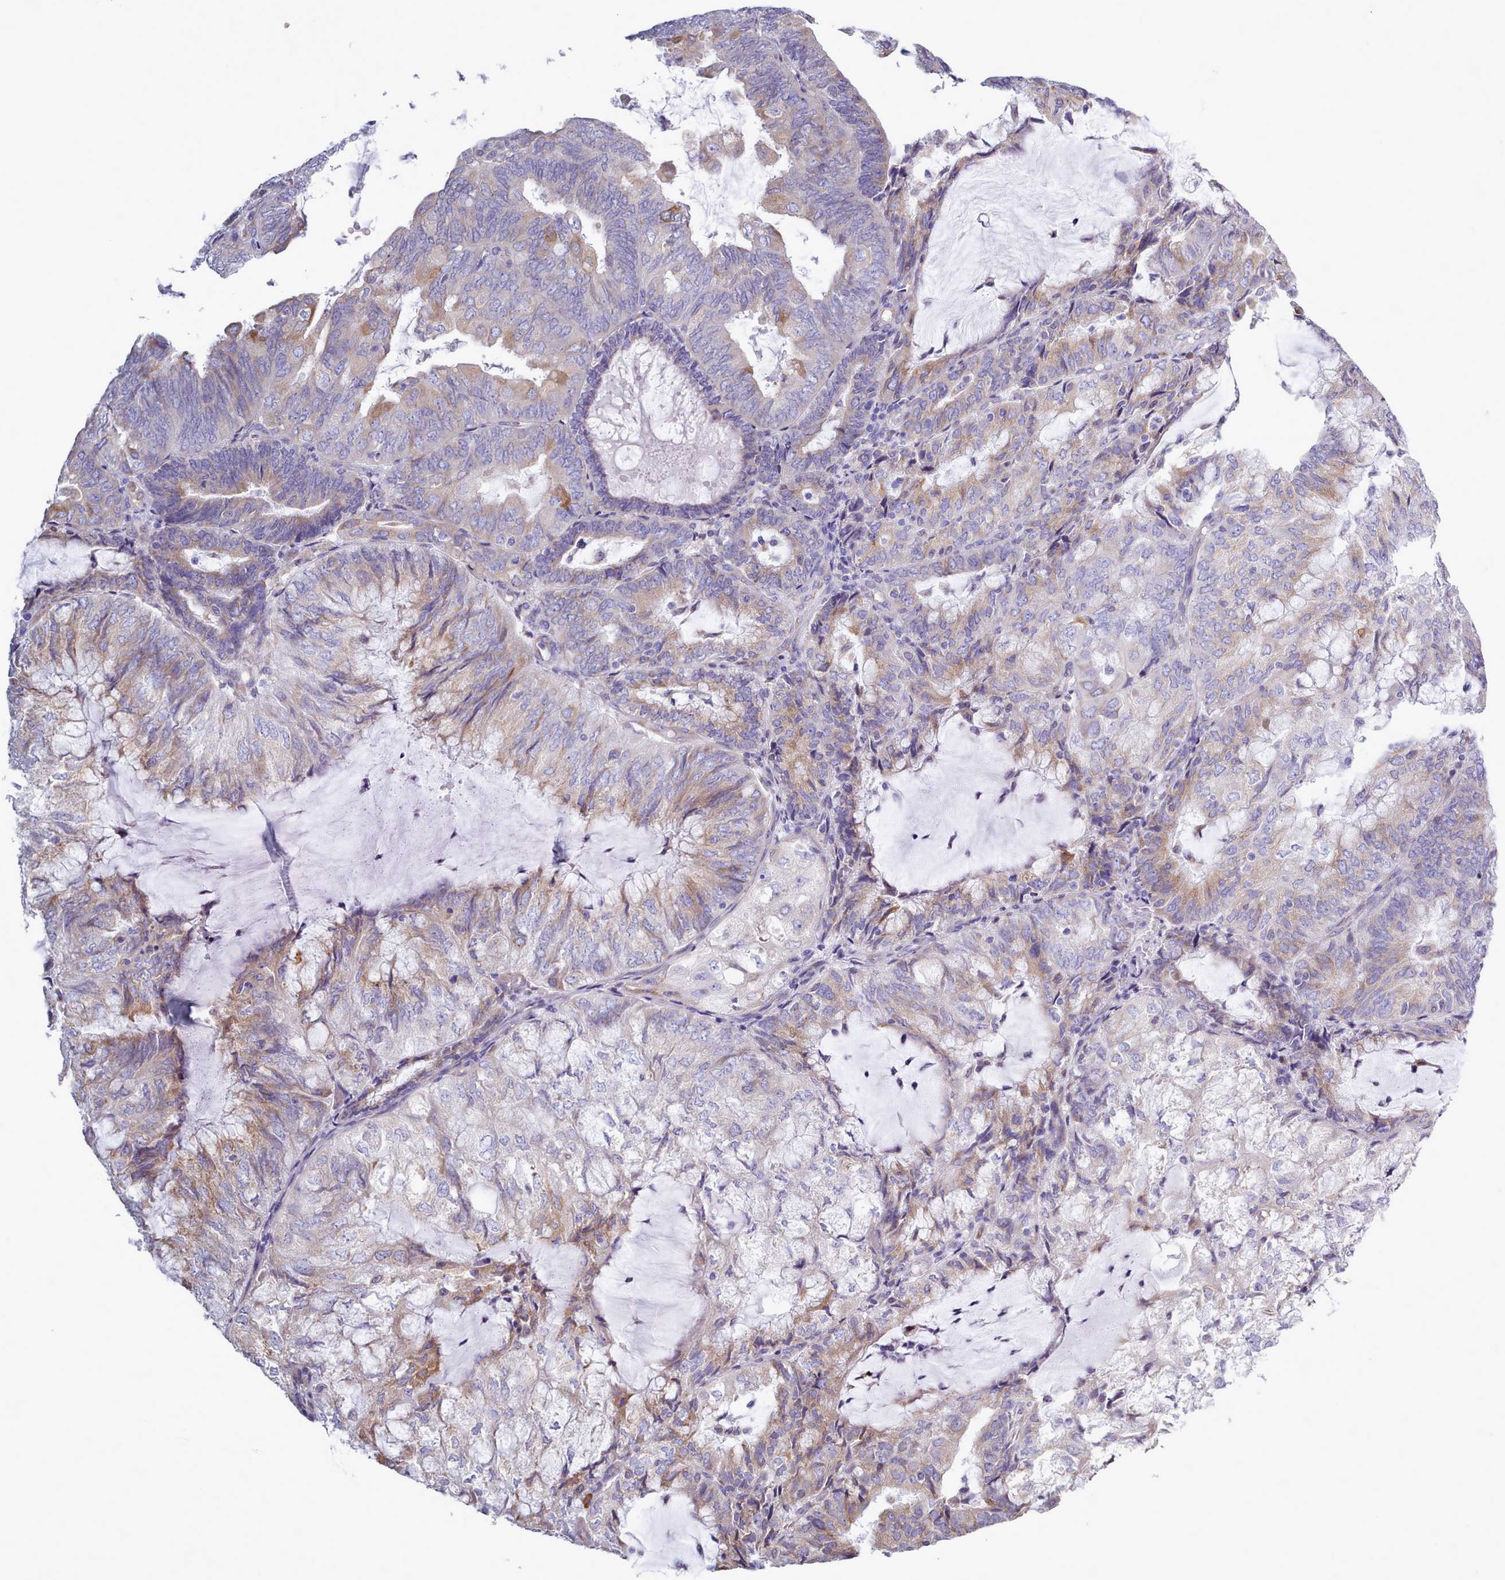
{"staining": {"intensity": "weak", "quantity": "25%-75%", "location": "cytoplasmic/membranous"}, "tissue": "endometrial cancer", "cell_type": "Tumor cells", "image_type": "cancer", "snomed": [{"axis": "morphology", "description": "Adenocarcinoma, NOS"}, {"axis": "topography", "description": "Endometrium"}], "caption": "Endometrial cancer stained for a protein displays weak cytoplasmic/membranous positivity in tumor cells. Nuclei are stained in blue.", "gene": "XKR8", "patient": {"sex": "female", "age": 81}}